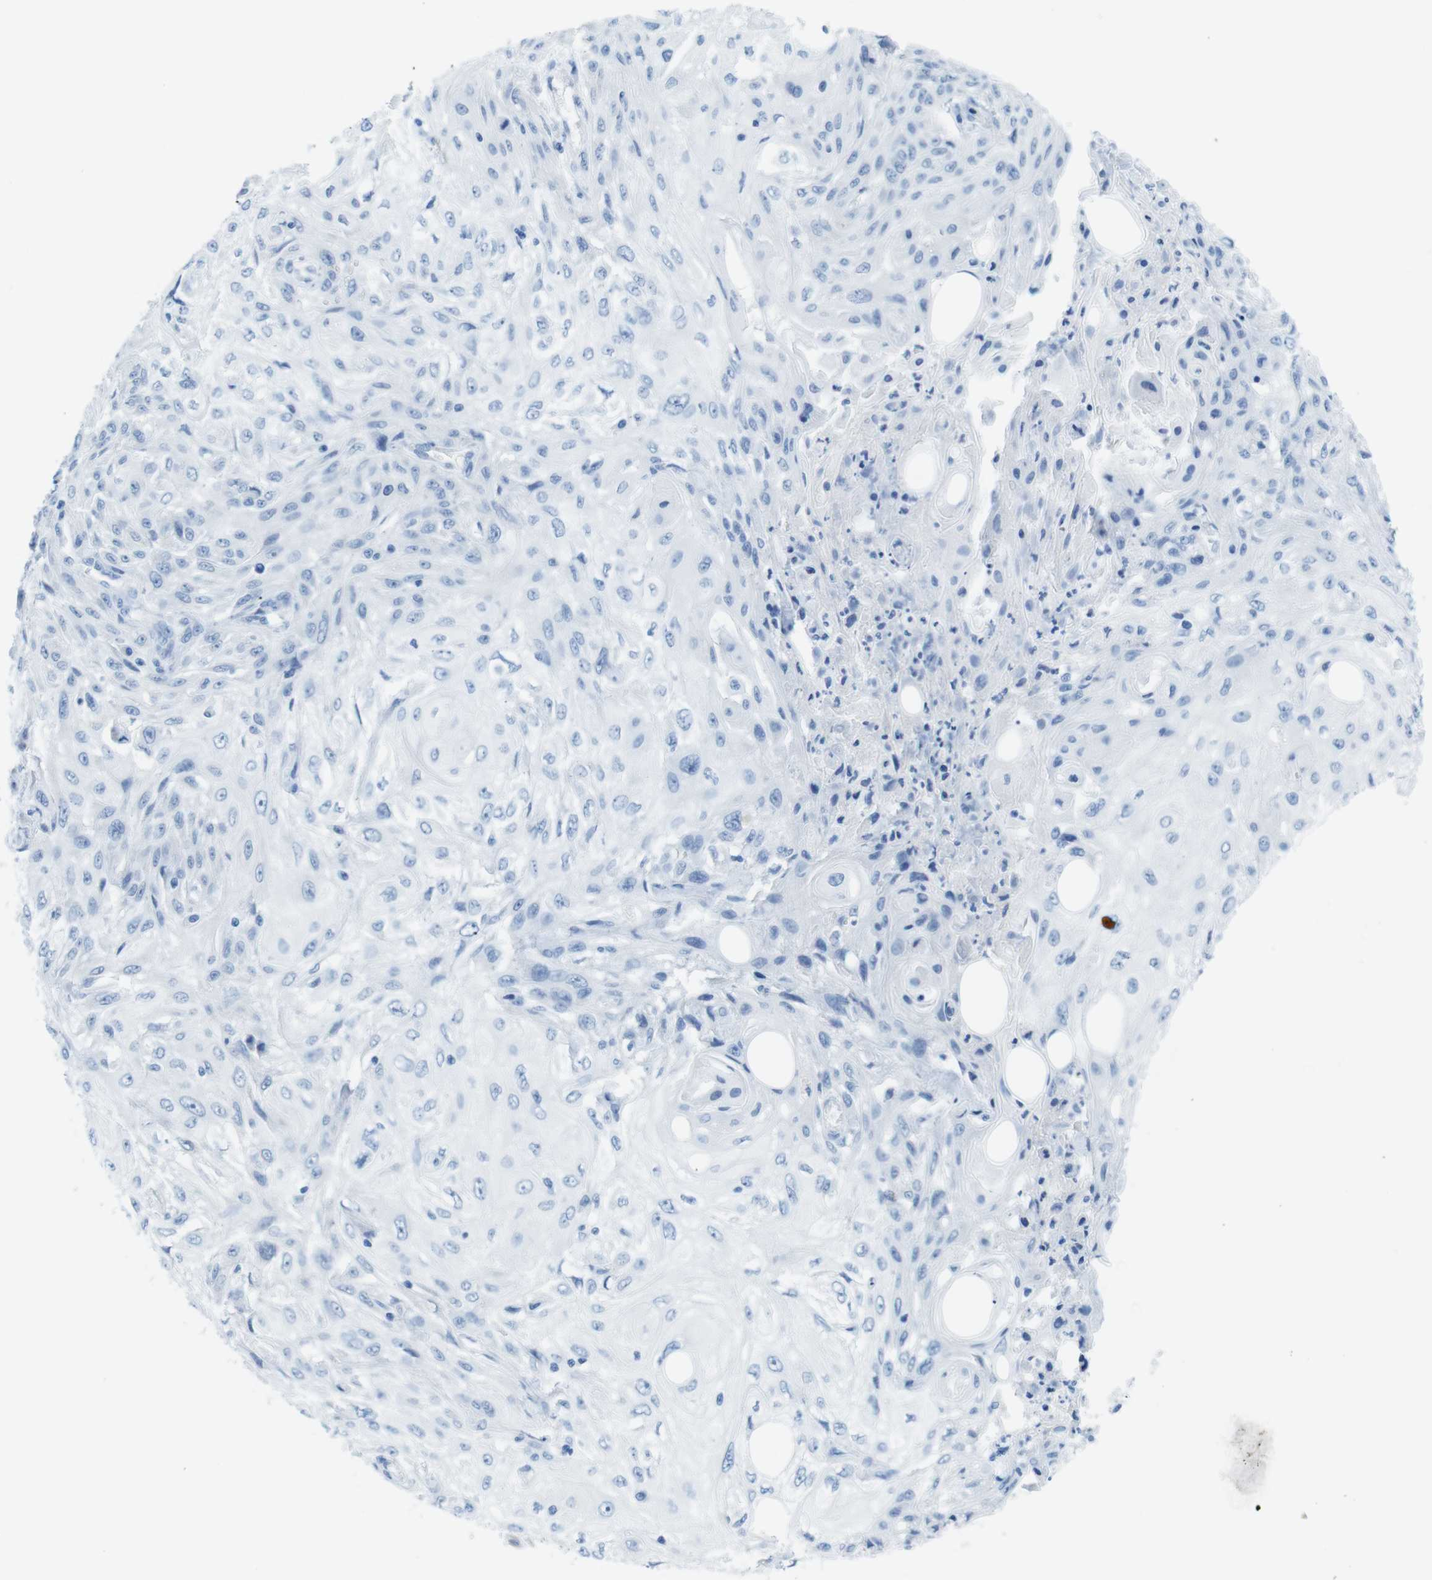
{"staining": {"intensity": "negative", "quantity": "none", "location": "none"}, "tissue": "skin cancer", "cell_type": "Tumor cells", "image_type": "cancer", "snomed": [{"axis": "morphology", "description": "Squamous cell carcinoma, NOS"}, {"axis": "topography", "description": "Skin"}], "caption": "There is no significant staining in tumor cells of skin cancer (squamous cell carcinoma).", "gene": "GAP43", "patient": {"sex": "male", "age": 75}}